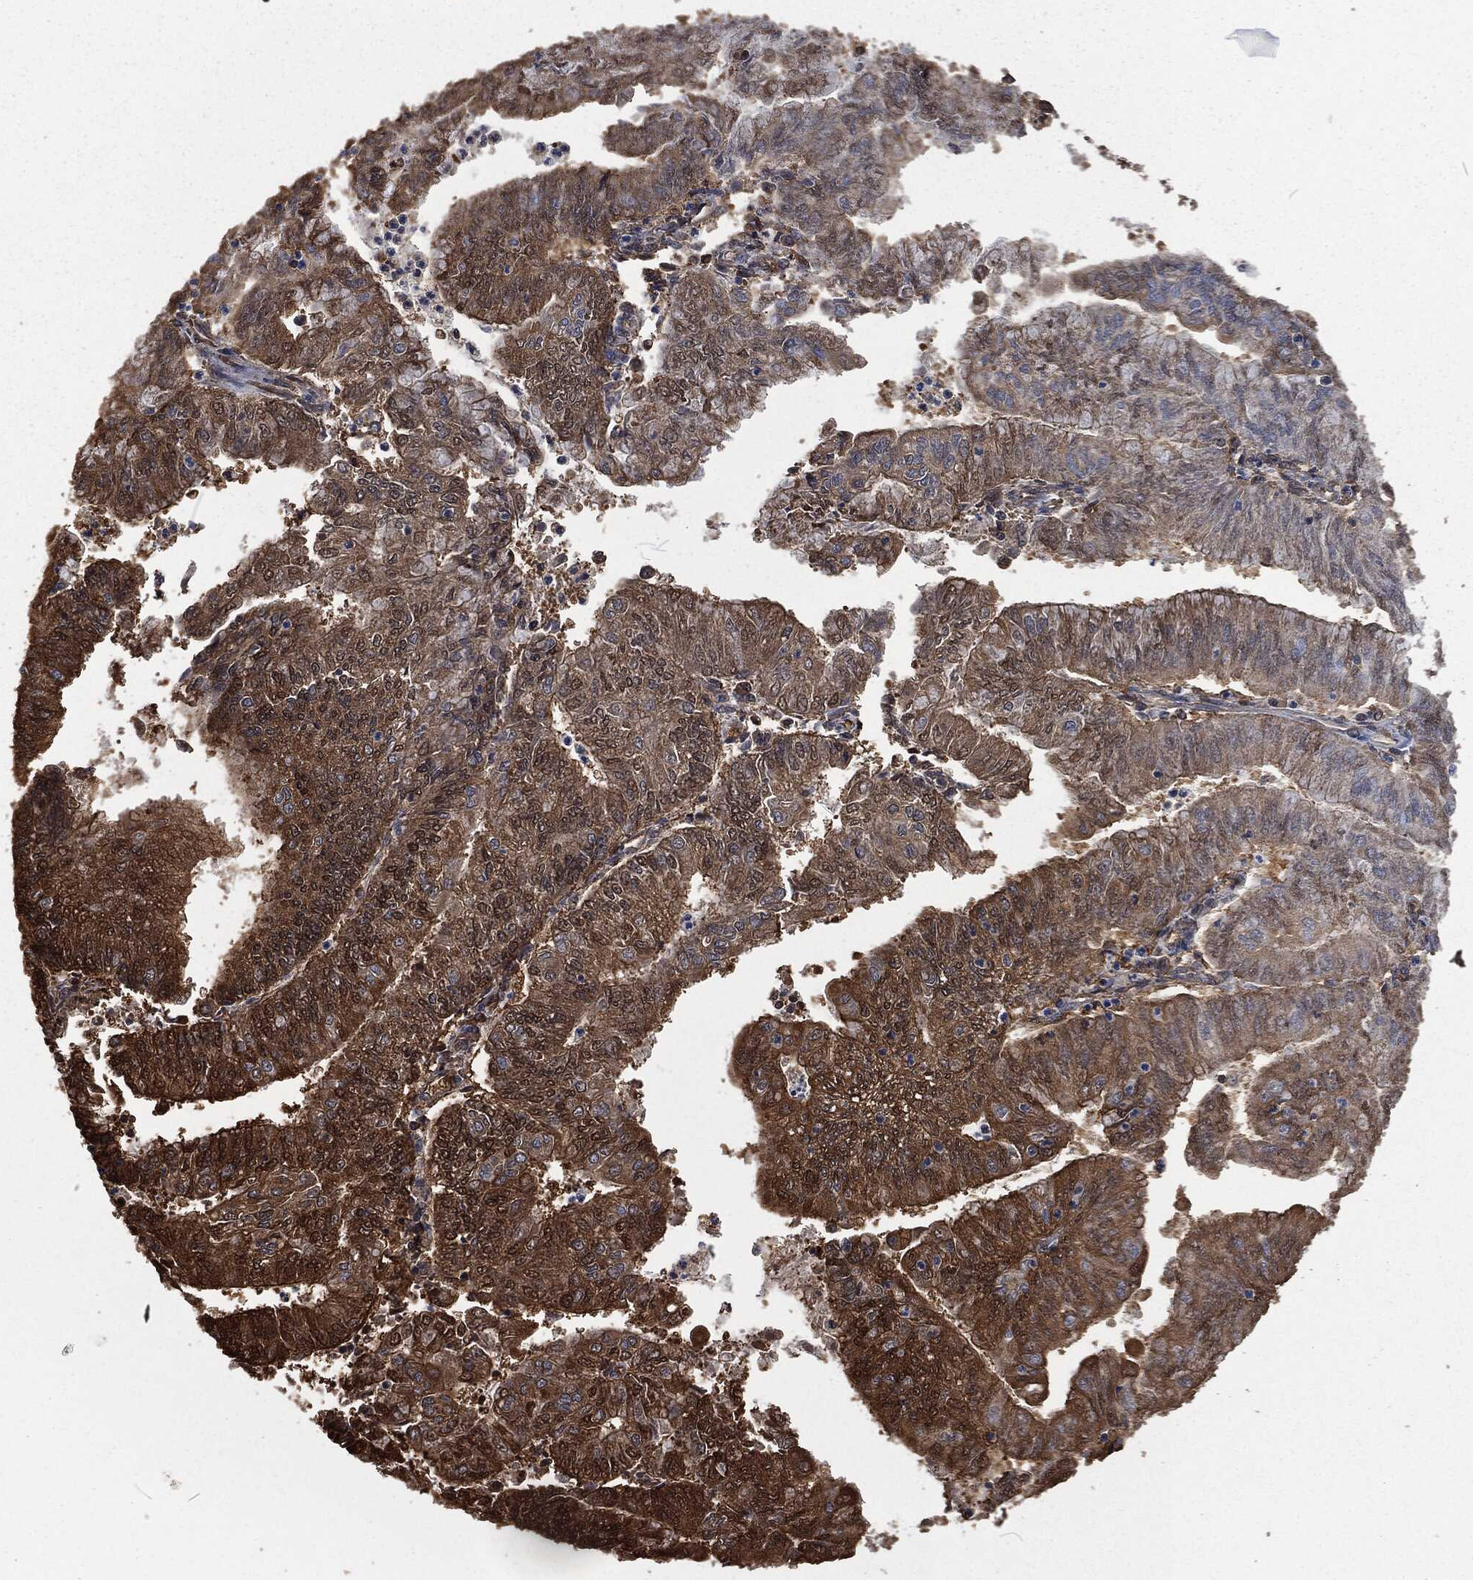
{"staining": {"intensity": "moderate", "quantity": "25%-75%", "location": "cytoplasmic/membranous"}, "tissue": "endometrial cancer", "cell_type": "Tumor cells", "image_type": "cancer", "snomed": [{"axis": "morphology", "description": "Adenocarcinoma, NOS"}, {"axis": "topography", "description": "Endometrium"}], "caption": "High-power microscopy captured an IHC micrograph of endometrial cancer, revealing moderate cytoplasmic/membranous staining in about 25%-75% of tumor cells.", "gene": "PRDX4", "patient": {"sex": "female", "age": 59}}